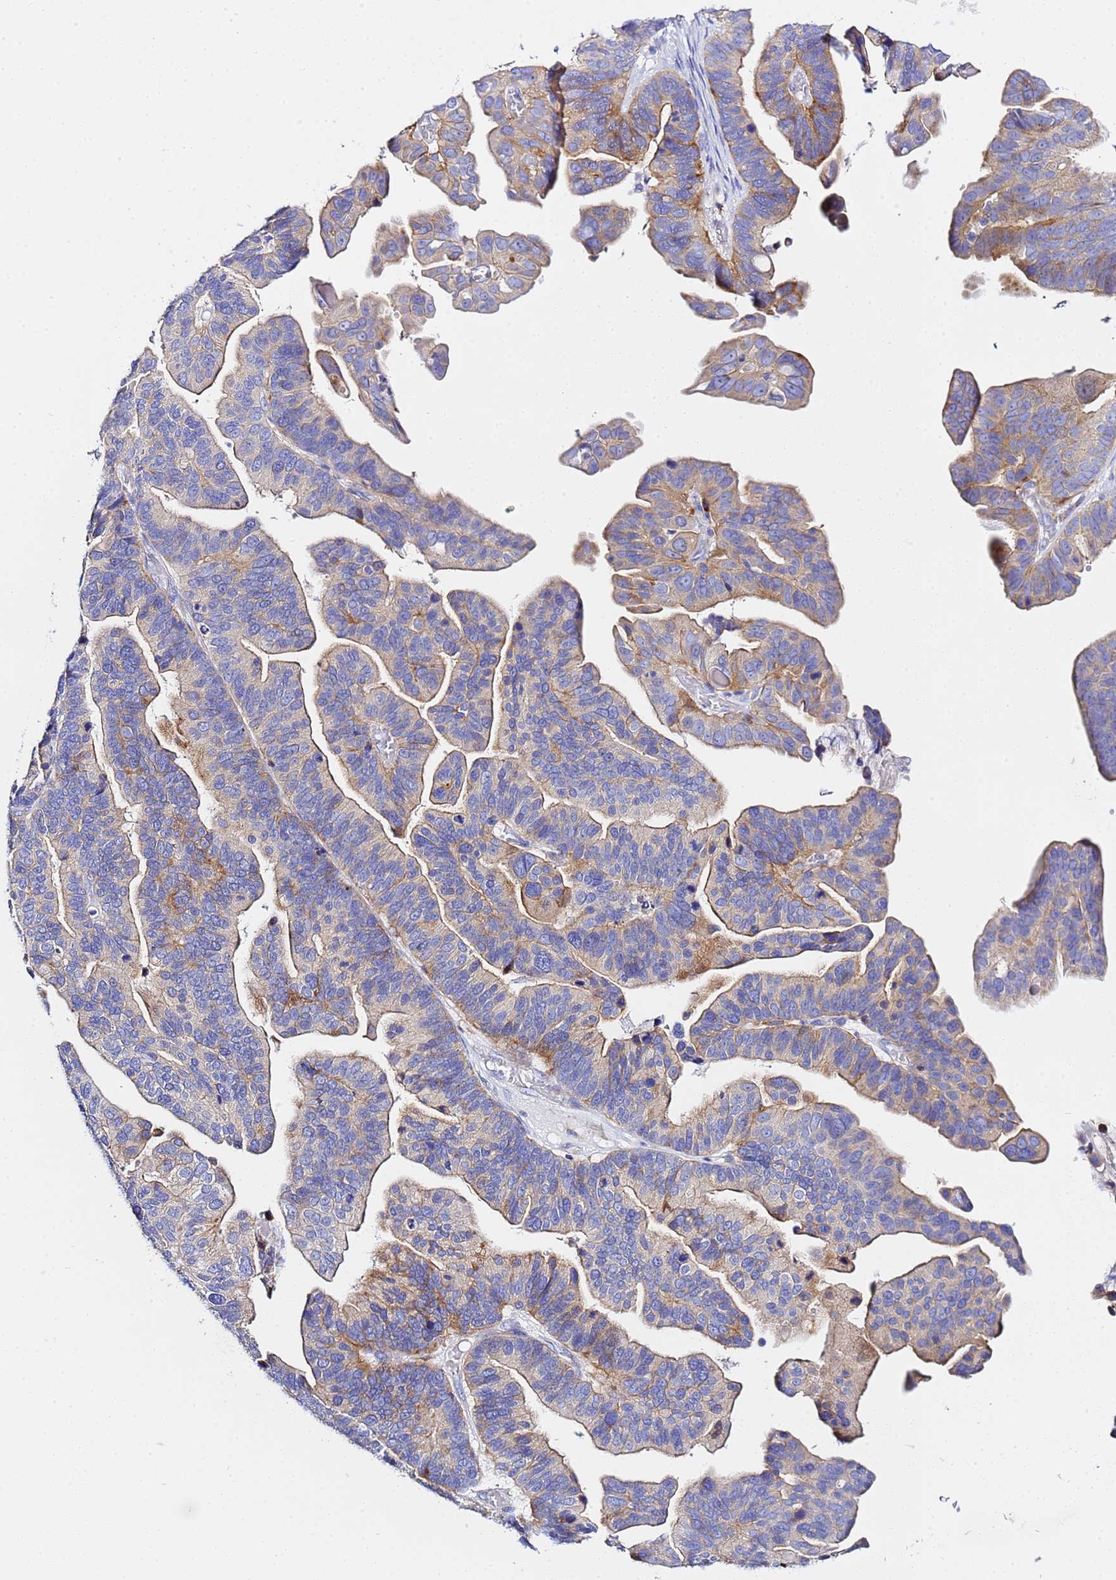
{"staining": {"intensity": "moderate", "quantity": "25%-75%", "location": "cytoplasmic/membranous"}, "tissue": "ovarian cancer", "cell_type": "Tumor cells", "image_type": "cancer", "snomed": [{"axis": "morphology", "description": "Cystadenocarcinoma, serous, NOS"}, {"axis": "topography", "description": "Ovary"}], "caption": "Tumor cells exhibit medium levels of moderate cytoplasmic/membranous positivity in about 25%-75% of cells in human ovarian cancer (serous cystadenocarcinoma). Immunohistochemistry (ihc) stains the protein of interest in brown and the nuclei are stained blue.", "gene": "VTI1B", "patient": {"sex": "female", "age": 56}}